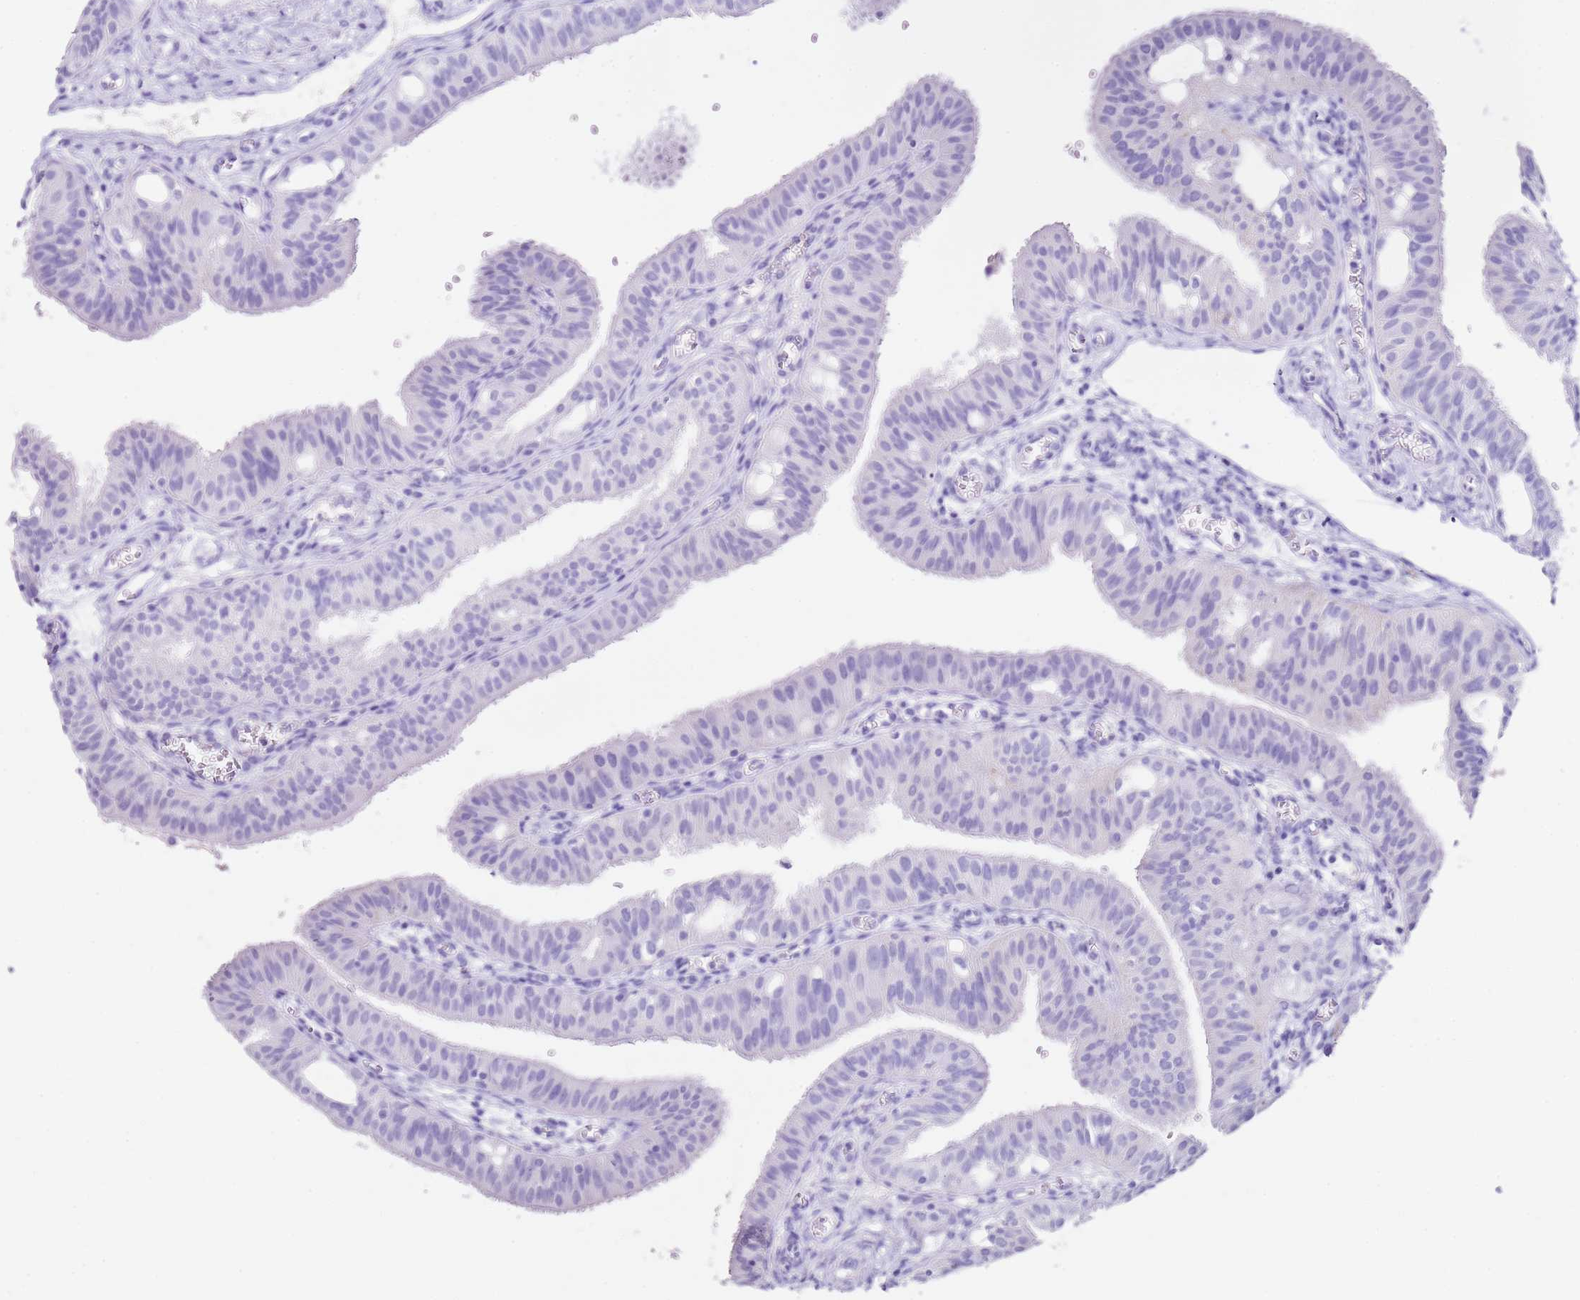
{"staining": {"intensity": "negative", "quantity": "none", "location": "none"}, "tissue": "fallopian tube", "cell_type": "Glandular cells", "image_type": "normal", "snomed": [{"axis": "morphology", "description": "Normal tissue, NOS"}, {"axis": "topography", "description": "Fallopian tube"}, {"axis": "topography", "description": "Ovary"}], "caption": "Immunohistochemistry (IHC) of normal fallopian tube demonstrates no positivity in glandular cells.", "gene": "PTBP2", "patient": {"sex": "female", "age": 42}}